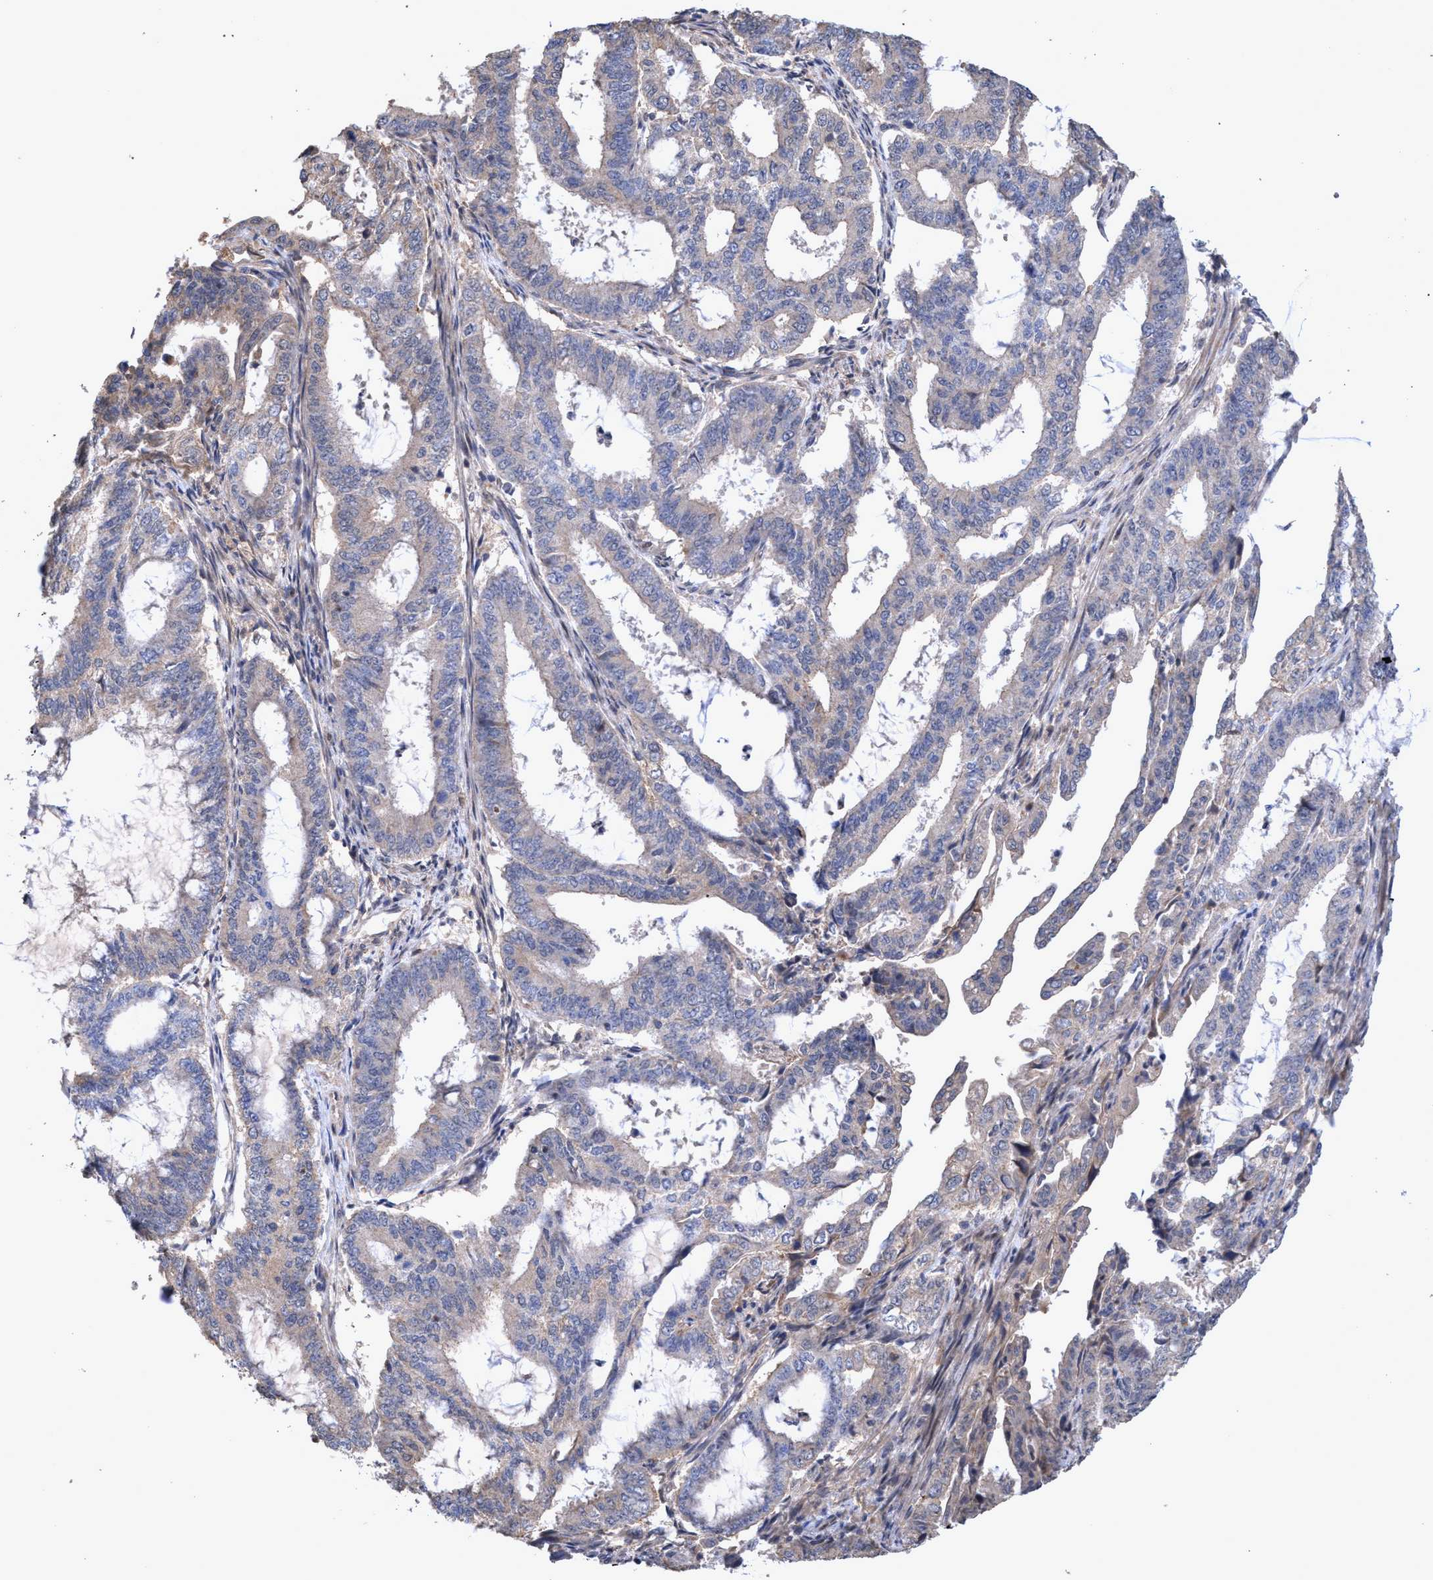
{"staining": {"intensity": "weak", "quantity": "<25%", "location": "cytoplasmic/membranous"}, "tissue": "endometrial cancer", "cell_type": "Tumor cells", "image_type": "cancer", "snomed": [{"axis": "morphology", "description": "Adenocarcinoma, NOS"}, {"axis": "topography", "description": "Endometrium"}], "caption": "Photomicrograph shows no protein expression in tumor cells of adenocarcinoma (endometrial) tissue.", "gene": "ZNF677", "patient": {"sex": "female", "age": 51}}